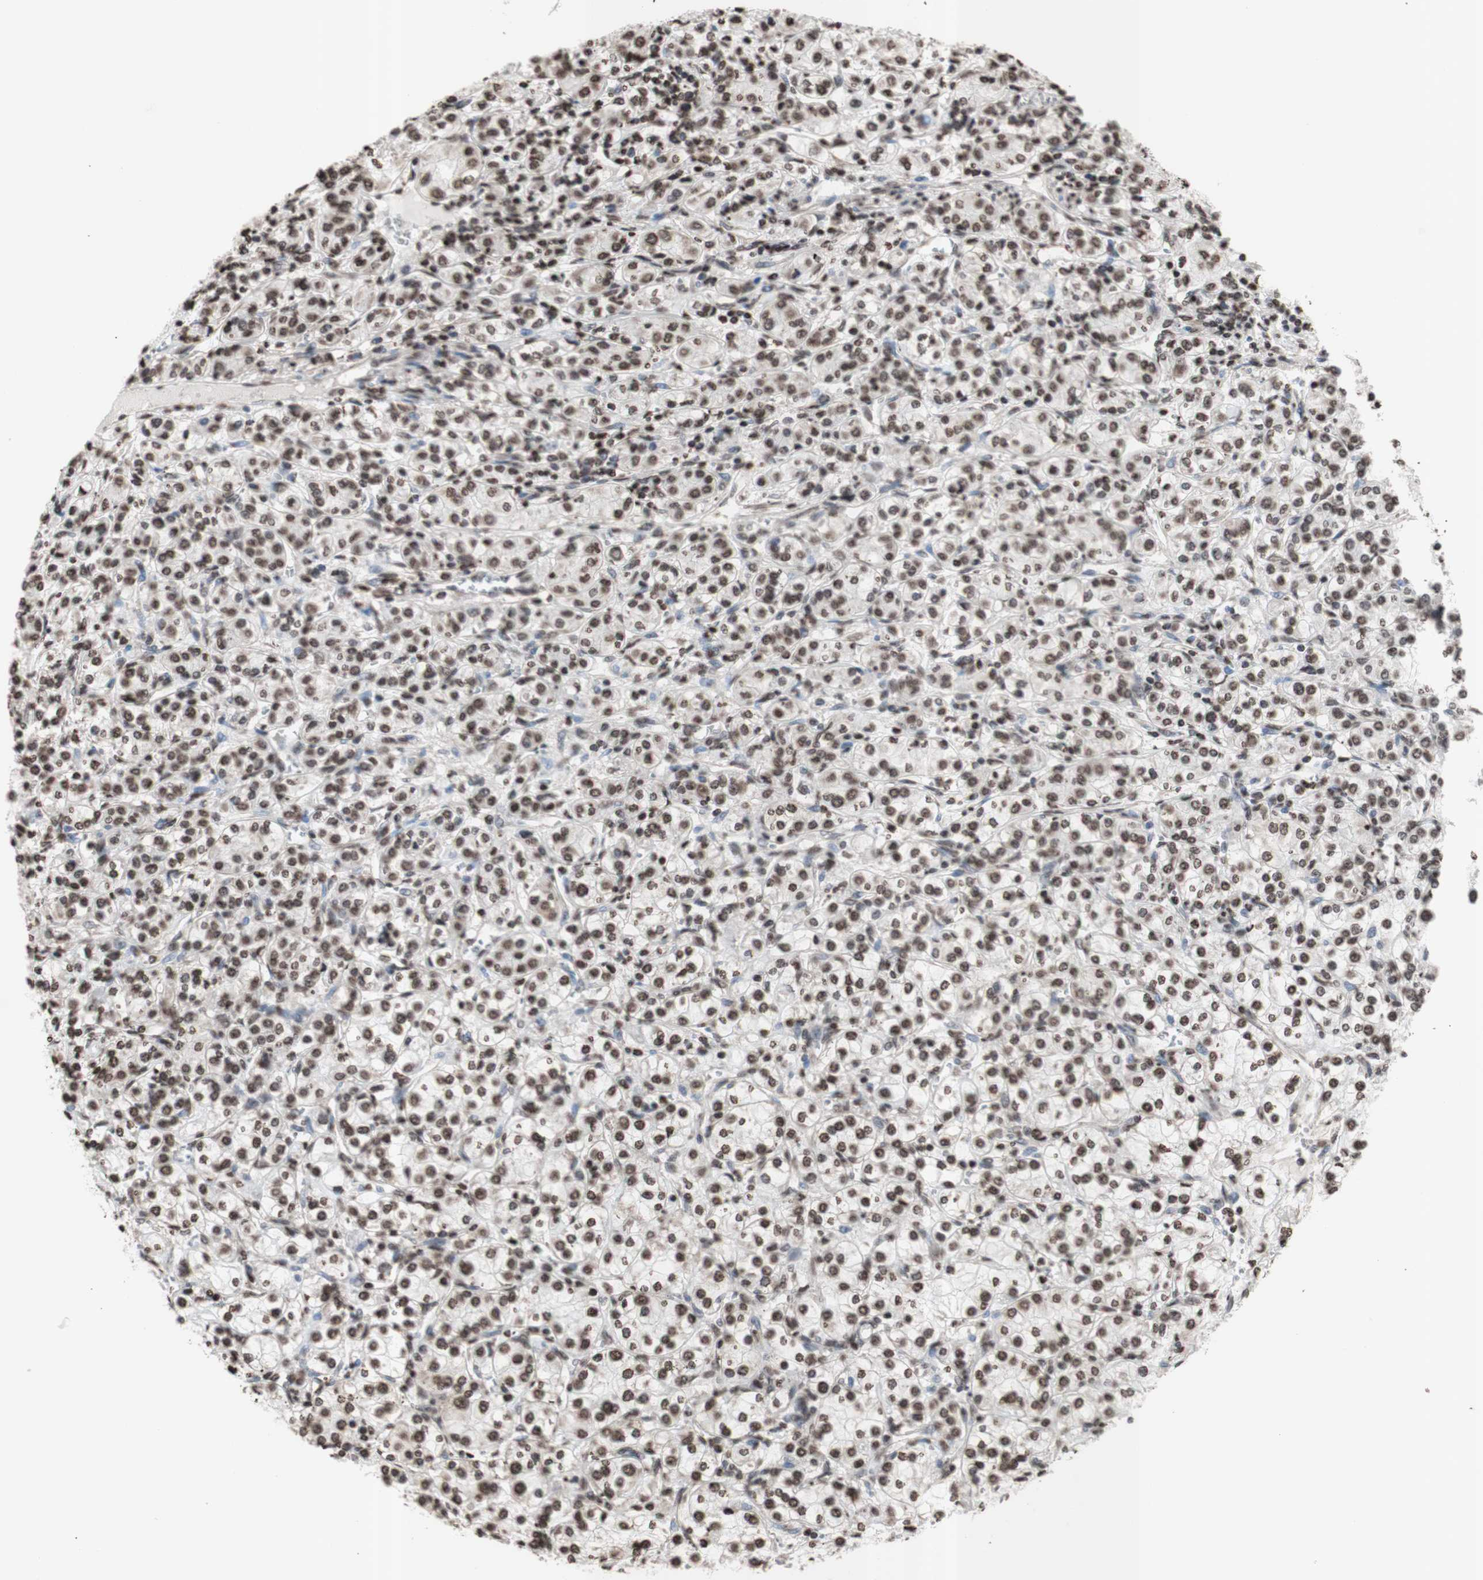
{"staining": {"intensity": "moderate", "quantity": ">75%", "location": "nuclear"}, "tissue": "renal cancer", "cell_type": "Tumor cells", "image_type": "cancer", "snomed": [{"axis": "morphology", "description": "Adenocarcinoma, NOS"}, {"axis": "topography", "description": "Kidney"}], "caption": "Human renal cancer stained for a protein (brown) shows moderate nuclear positive staining in approximately >75% of tumor cells.", "gene": "SNAI2", "patient": {"sex": "male", "age": 77}}